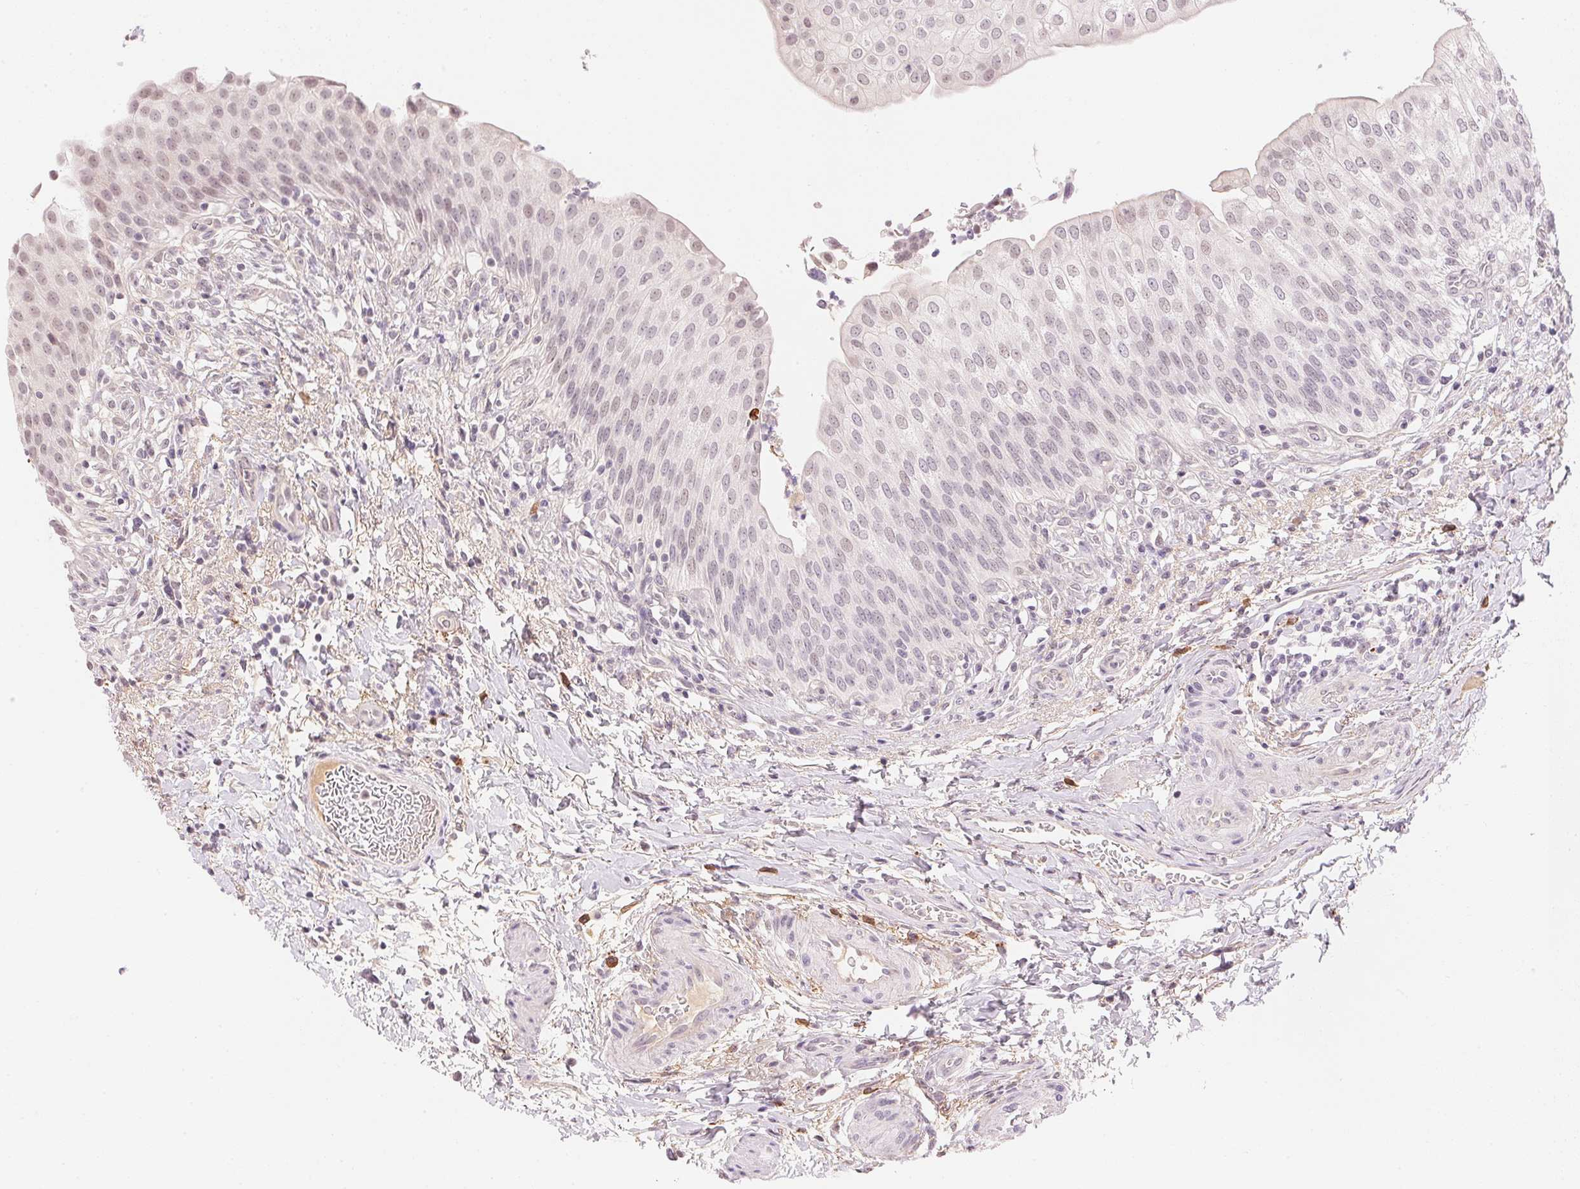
{"staining": {"intensity": "weak", "quantity": "25%-75%", "location": "nuclear"}, "tissue": "urinary bladder", "cell_type": "Urothelial cells", "image_type": "normal", "snomed": [{"axis": "morphology", "description": "Normal tissue, NOS"}, {"axis": "topography", "description": "Urinary bladder"}, {"axis": "topography", "description": "Peripheral nerve tissue"}], "caption": "Immunohistochemical staining of unremarkable urinary bladder exhibits weak nuclear protein staining in approximately 25%-75% of urothelial cells. (Stains: DAB (3,3'-diaminobenzidine) in brown, nuclei in blue, Microscopy: brightfield microscopy at high magnification).", "gene": "FNDC4", "patient": {"sex": "female", "age": 60}}